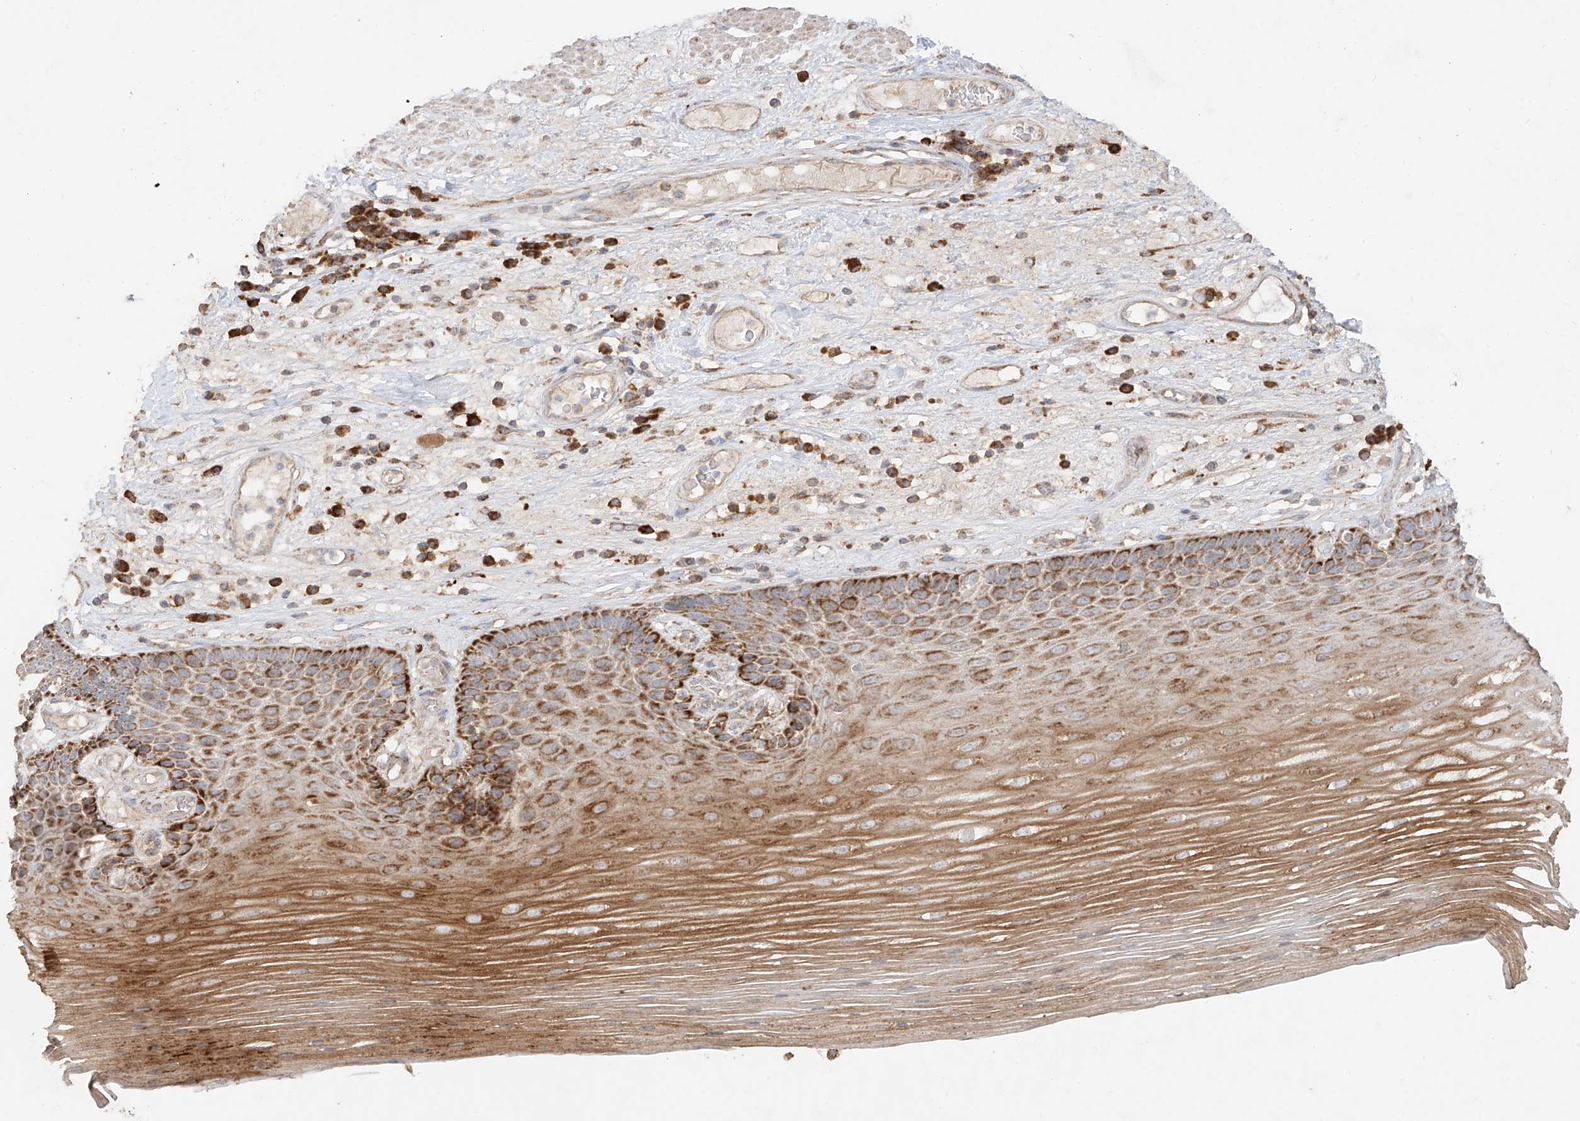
{"staining": {"intensity": "moderate", "quantity": ">75%", "location": "cytoplasmic/membranous"}, "tissue": "esophagus", "cell_type": "Squamous epithelial cells", "image_type": "normal", "snomed": [{"axis": "morphology", "description": "Normal tissue, NOS"}, {"axis": "topography", "description": "Esophagus"}], "caption": "This photomicrograph demonstrates normal esophagus stained with immunohistochemistry to label a protein in brown. The cytoplasmic/membranous of squamous epithelial cells show moderate positivity for the protein. Nuclei are counter-stained blue.", "gene": "COLGALT2", "patient": {"sex": "male", "age": 62}}